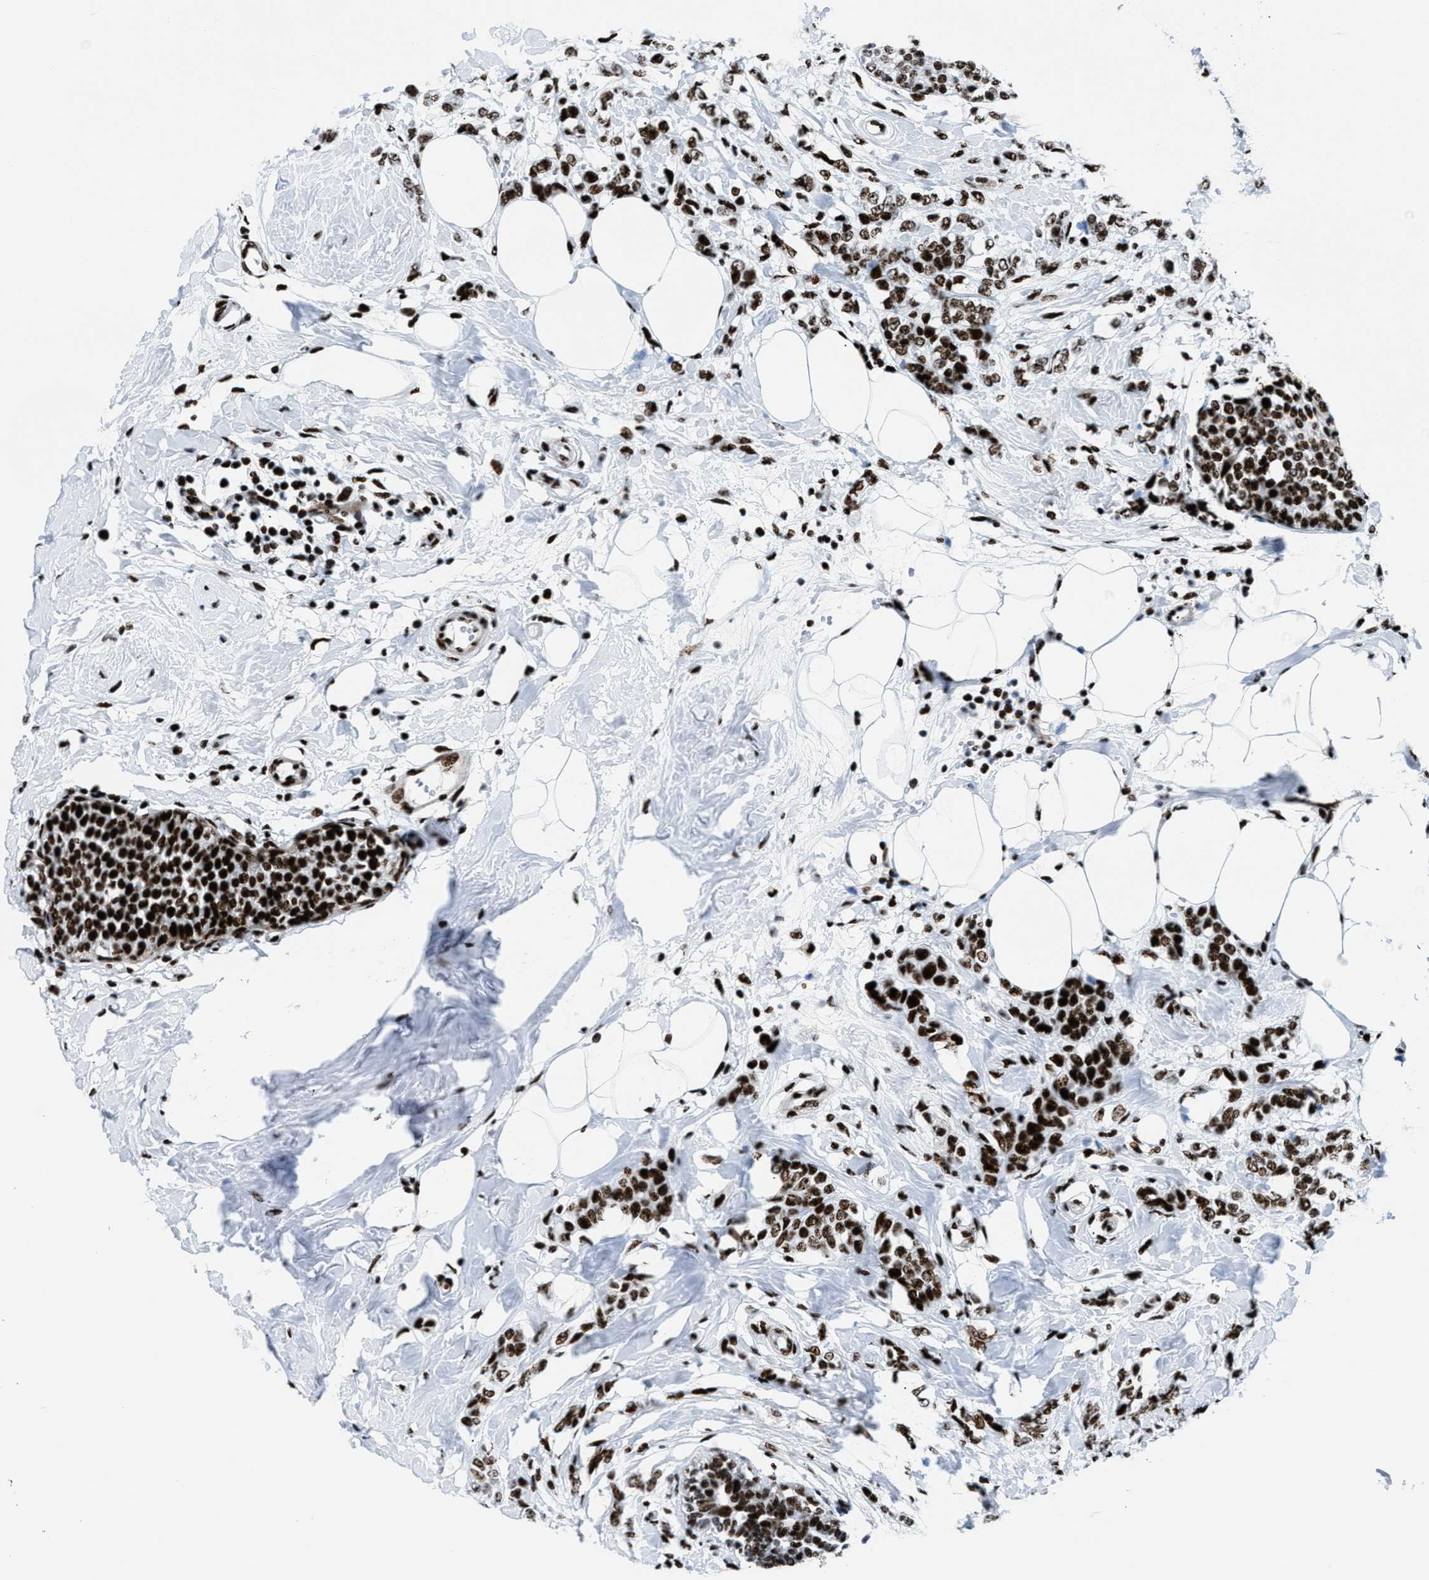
{"staining": {"intensity": "strong", "quantity": ">75%", "location": "nuclear"}, "tissue": "breast cancer", "cell_type": "Tumor cells", "image_type": "cancer", "snomed": [{"axis": "morphology", "description": "Lobular carcinoma, in situ"}, {"axis": "morphology", "description": "Lobular carcinoma"}, {"axis": "topography", "description": "Breast"}], "caption": "A high amount of strong nuclear staining is present in about >75% of tumor cells in lobular carcinoma in situ (breast) tissue.", "gene": "NONO", "patient": {"sex": "female", "age": 41}}